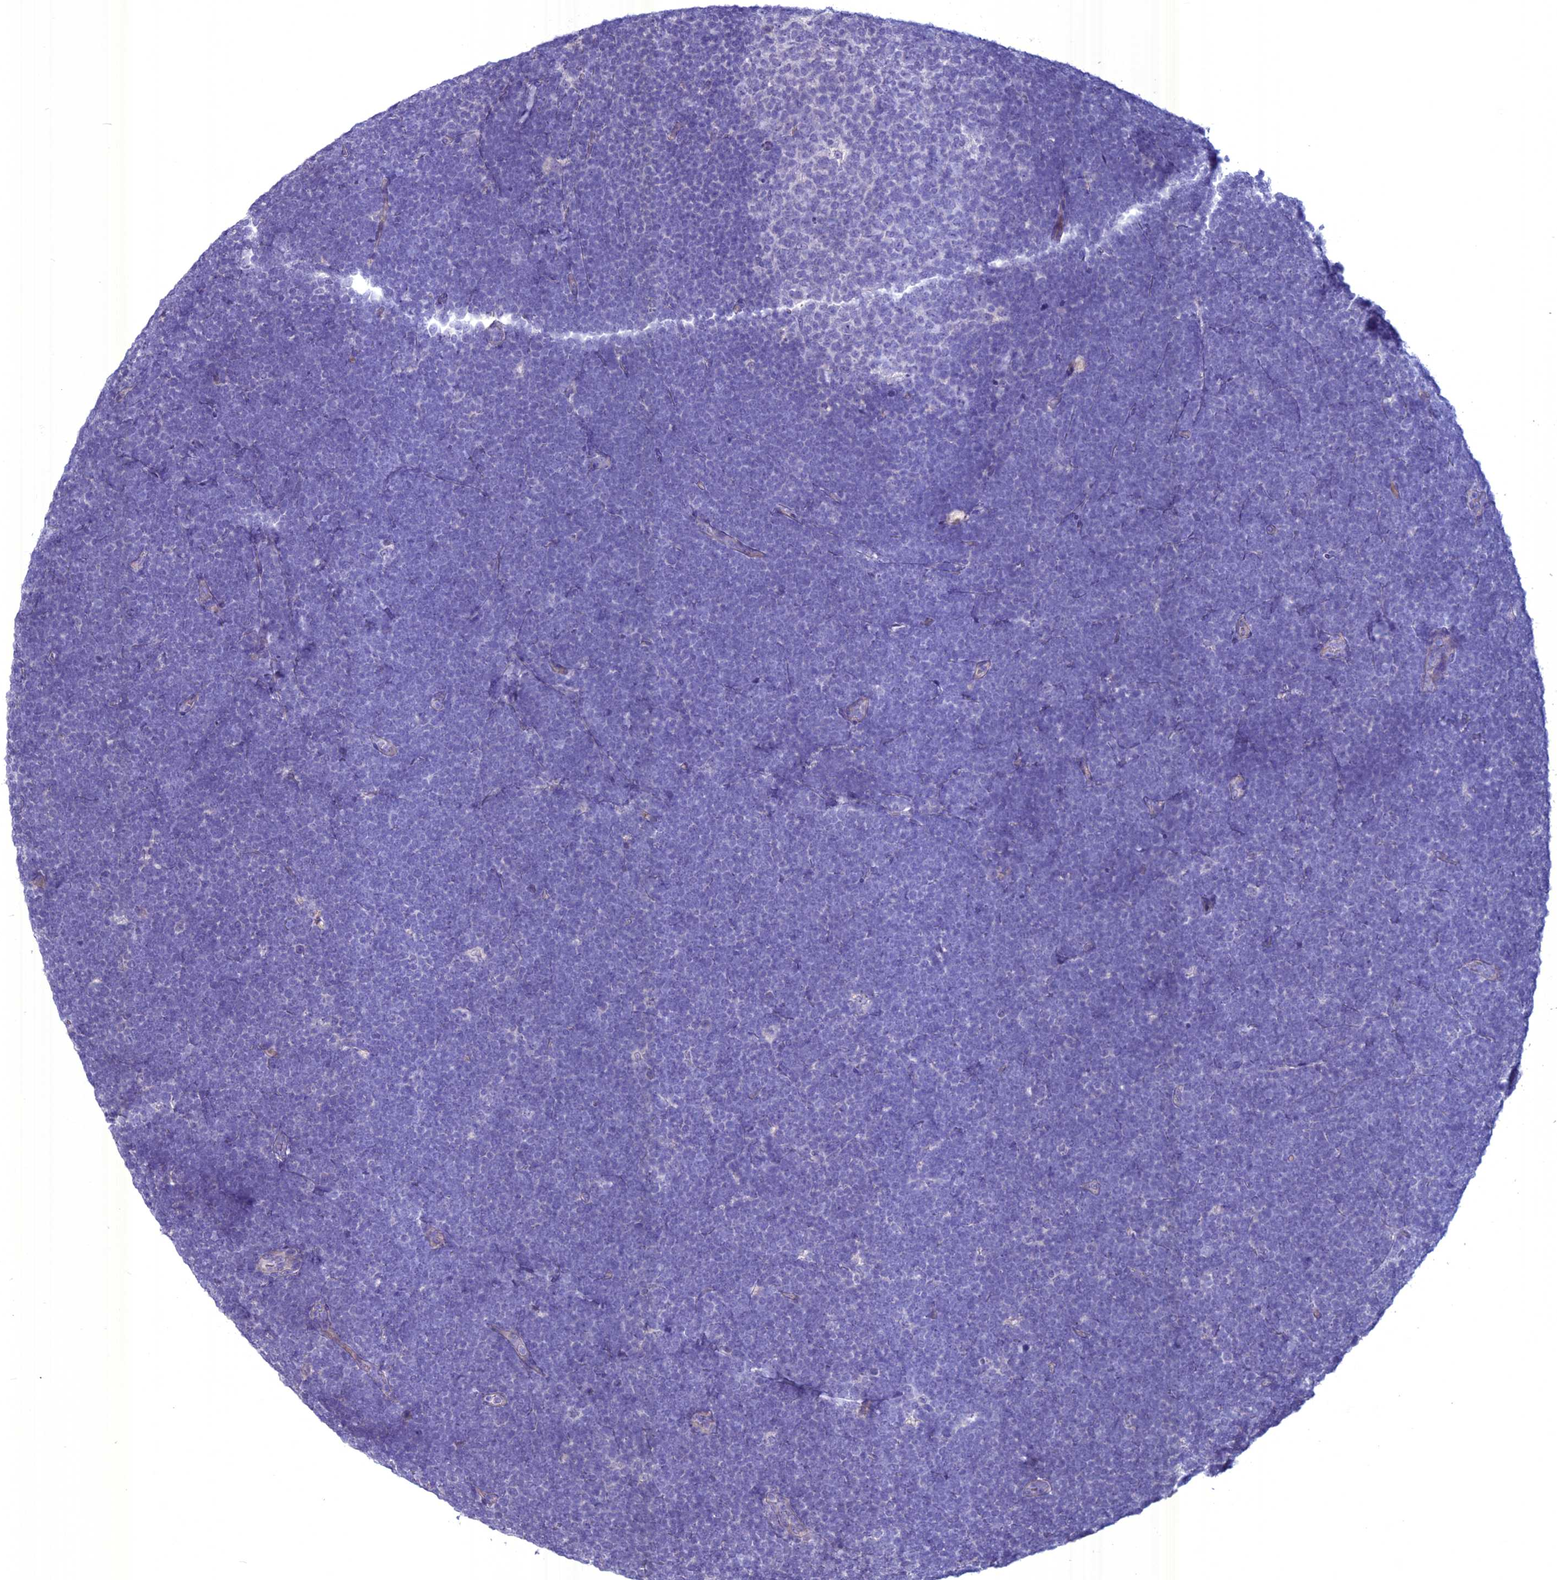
{"staining": {"intensity": "negative", "quantity": "none", "location": "none"}, "tissue": "lymphoma", "cell_type": "Tumor cells", "image_type": "cancer", "snomed": [{"axis": "morphology", "description": "Malignant lymphoma, non-Hodgkin's type, High grade"}, {"axis": "topography", "description": "Lymph node"}], "caption": "Tumor cells are negative for brown protein staining in lymphoma.", "gene": "SPHKAP", "patient": {"sex": "male", "age": 13}}